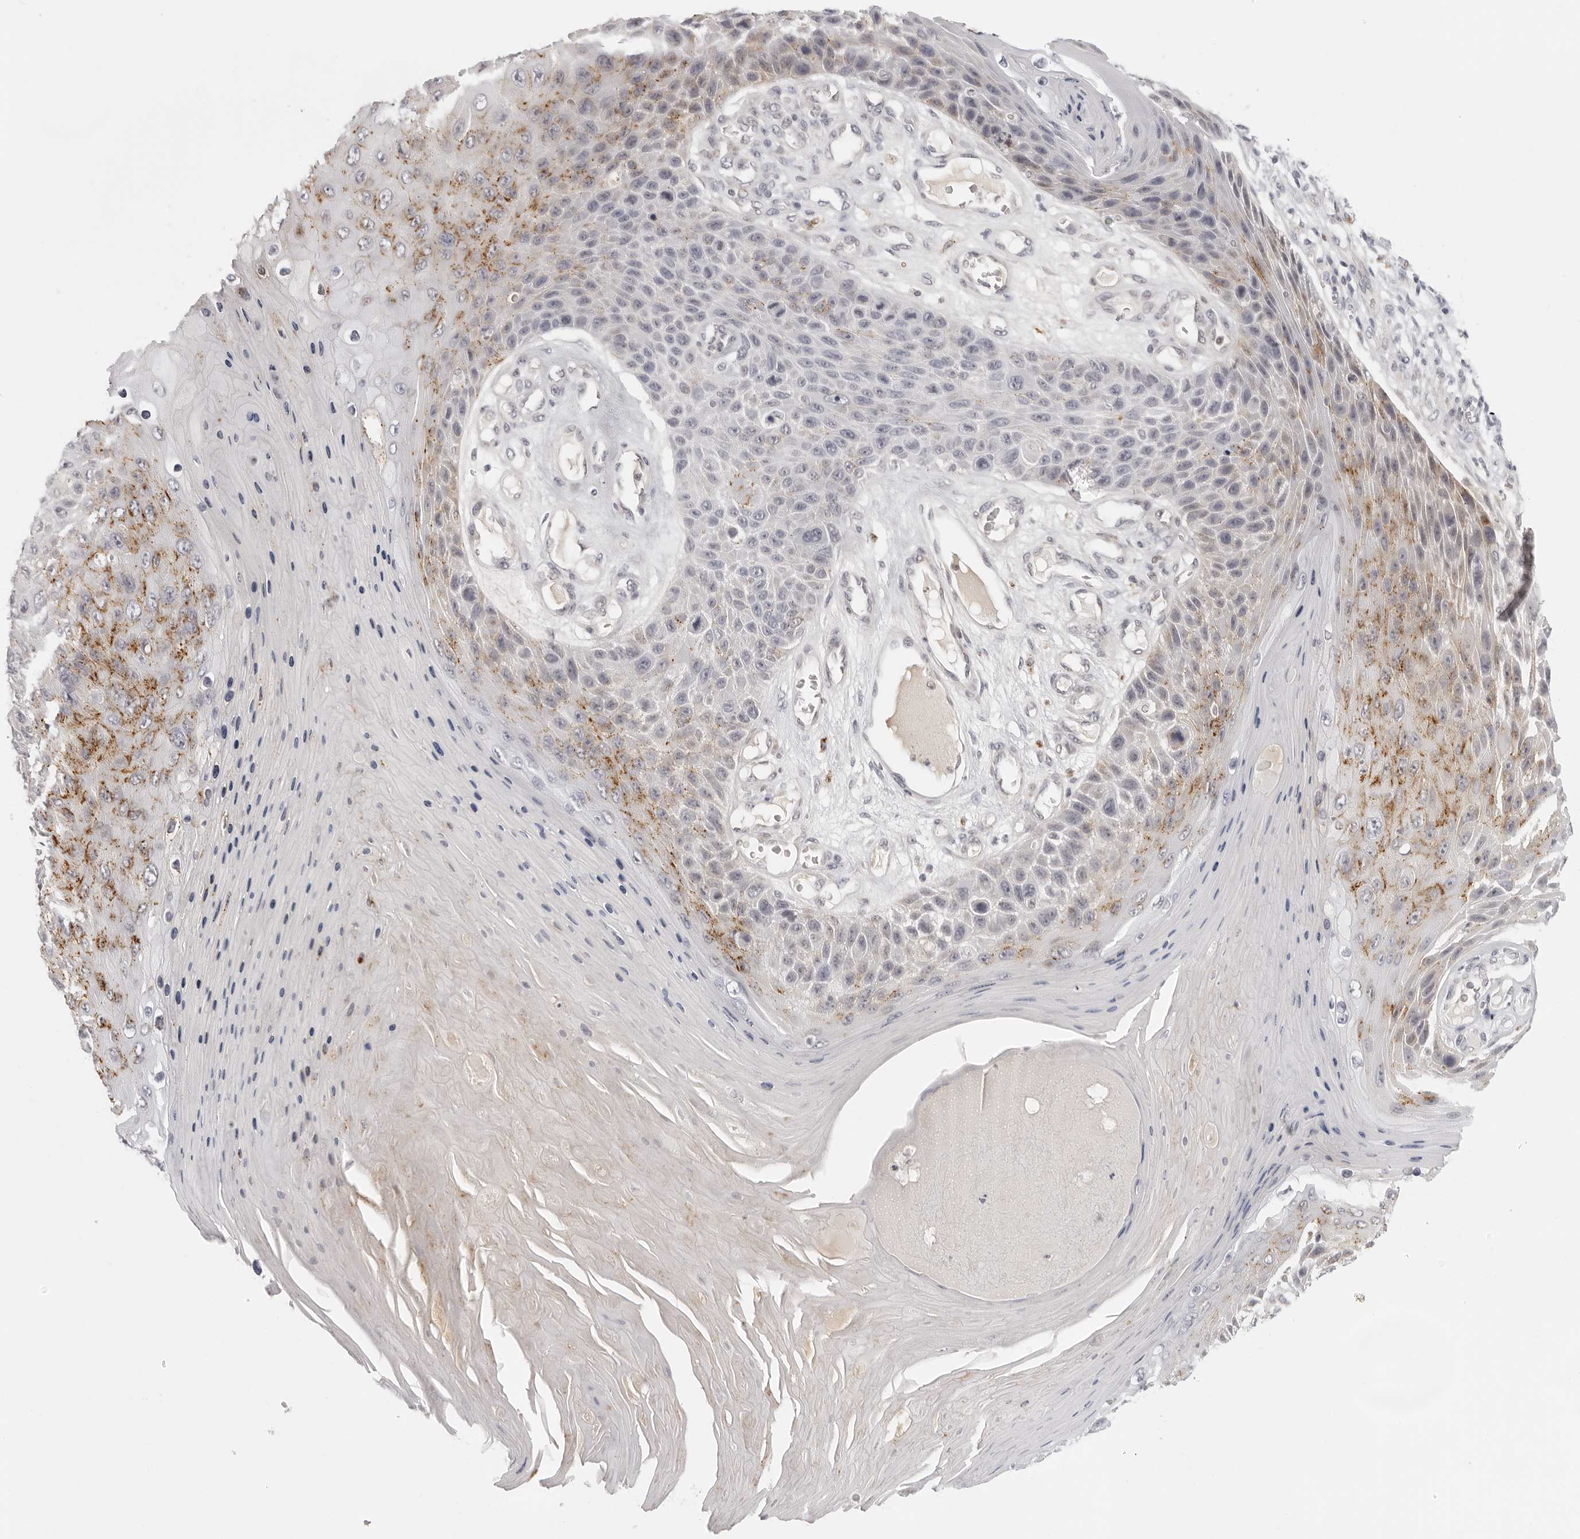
{"staining": {"intensity": "moderate", "quantity": "25%-75%", "location": "cytoplasmic/membranous"}, "tissue": "skin cancer", "cell_type": "Tumor cells", "image_type": "cancer", "snomed": [{"axis": "morphology", "description": "Squamous cell carcinoma, NOS"}, {"axis": "topography", "description": "Skin"}], "caption": "A medium amount of moderate cytoplasmic/membranous expression is present in approximately 25%-75% of tumor cells in skin squamous cell carcinoma tissue.", "gene": "STRADB", "patient": {"sex": "female", "age": 88}}